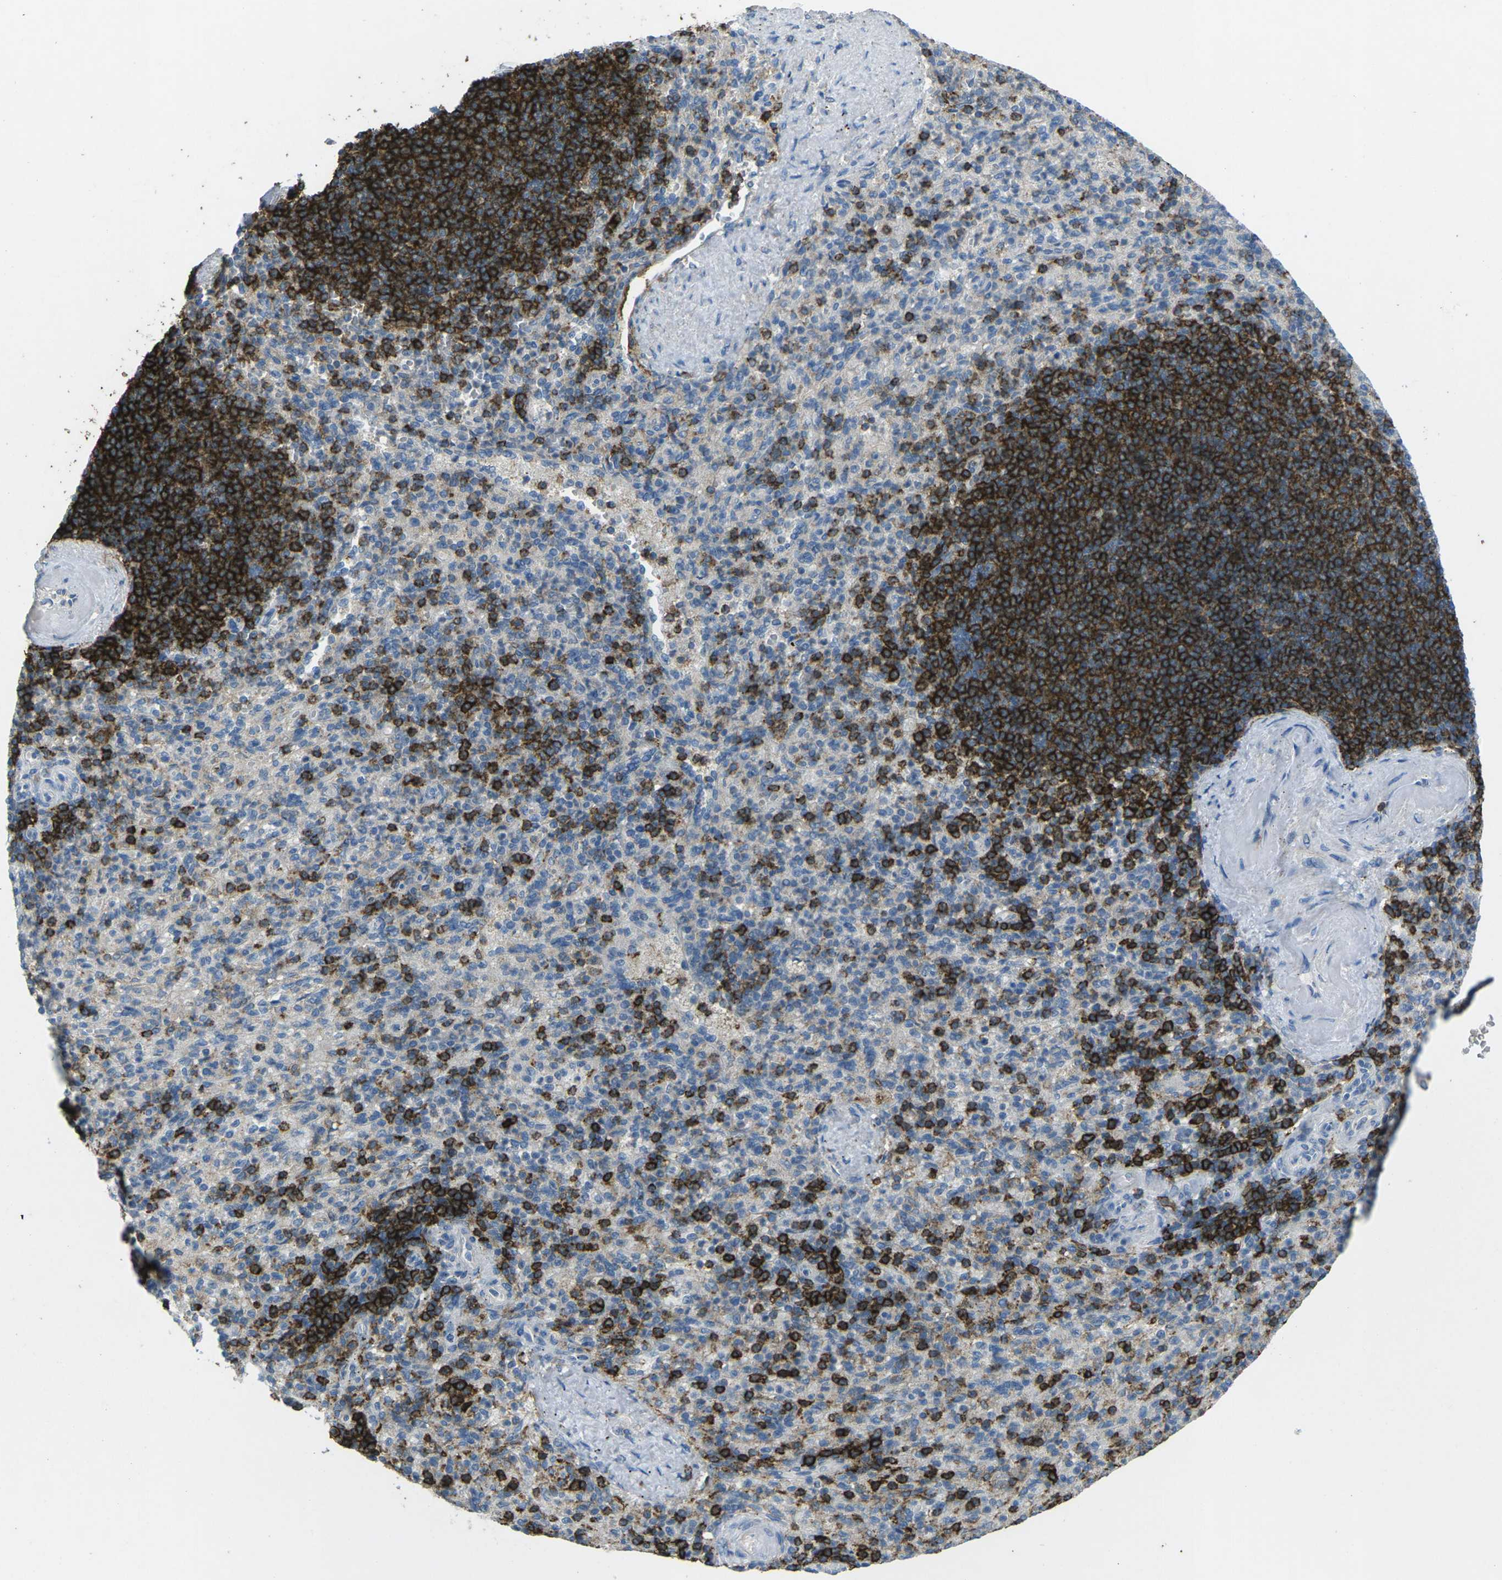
{"staining": {"intensity": "strong", "quantity": "25%-75%", "location": "cytoplasmic/membranous"}, "tissue": "spleen", "cell_type": "Cells in red pulp", "image_type": "normal", "snomed": [{"axis": "morphology", "description": "Normal tissue, NOS"}, {"axis": "topography", "description": "Spleen"}], "caption": "Immunohistochemistry (IHC) micrograph of unremarkable human spleen stained for a protein (brown), which reveals high levels of strong cytoplasmic/membranous expression in approximately 25%-75% of cells in red pulp.", "gene": "CD19", "patient": {"sex": "female", "age": 74}}